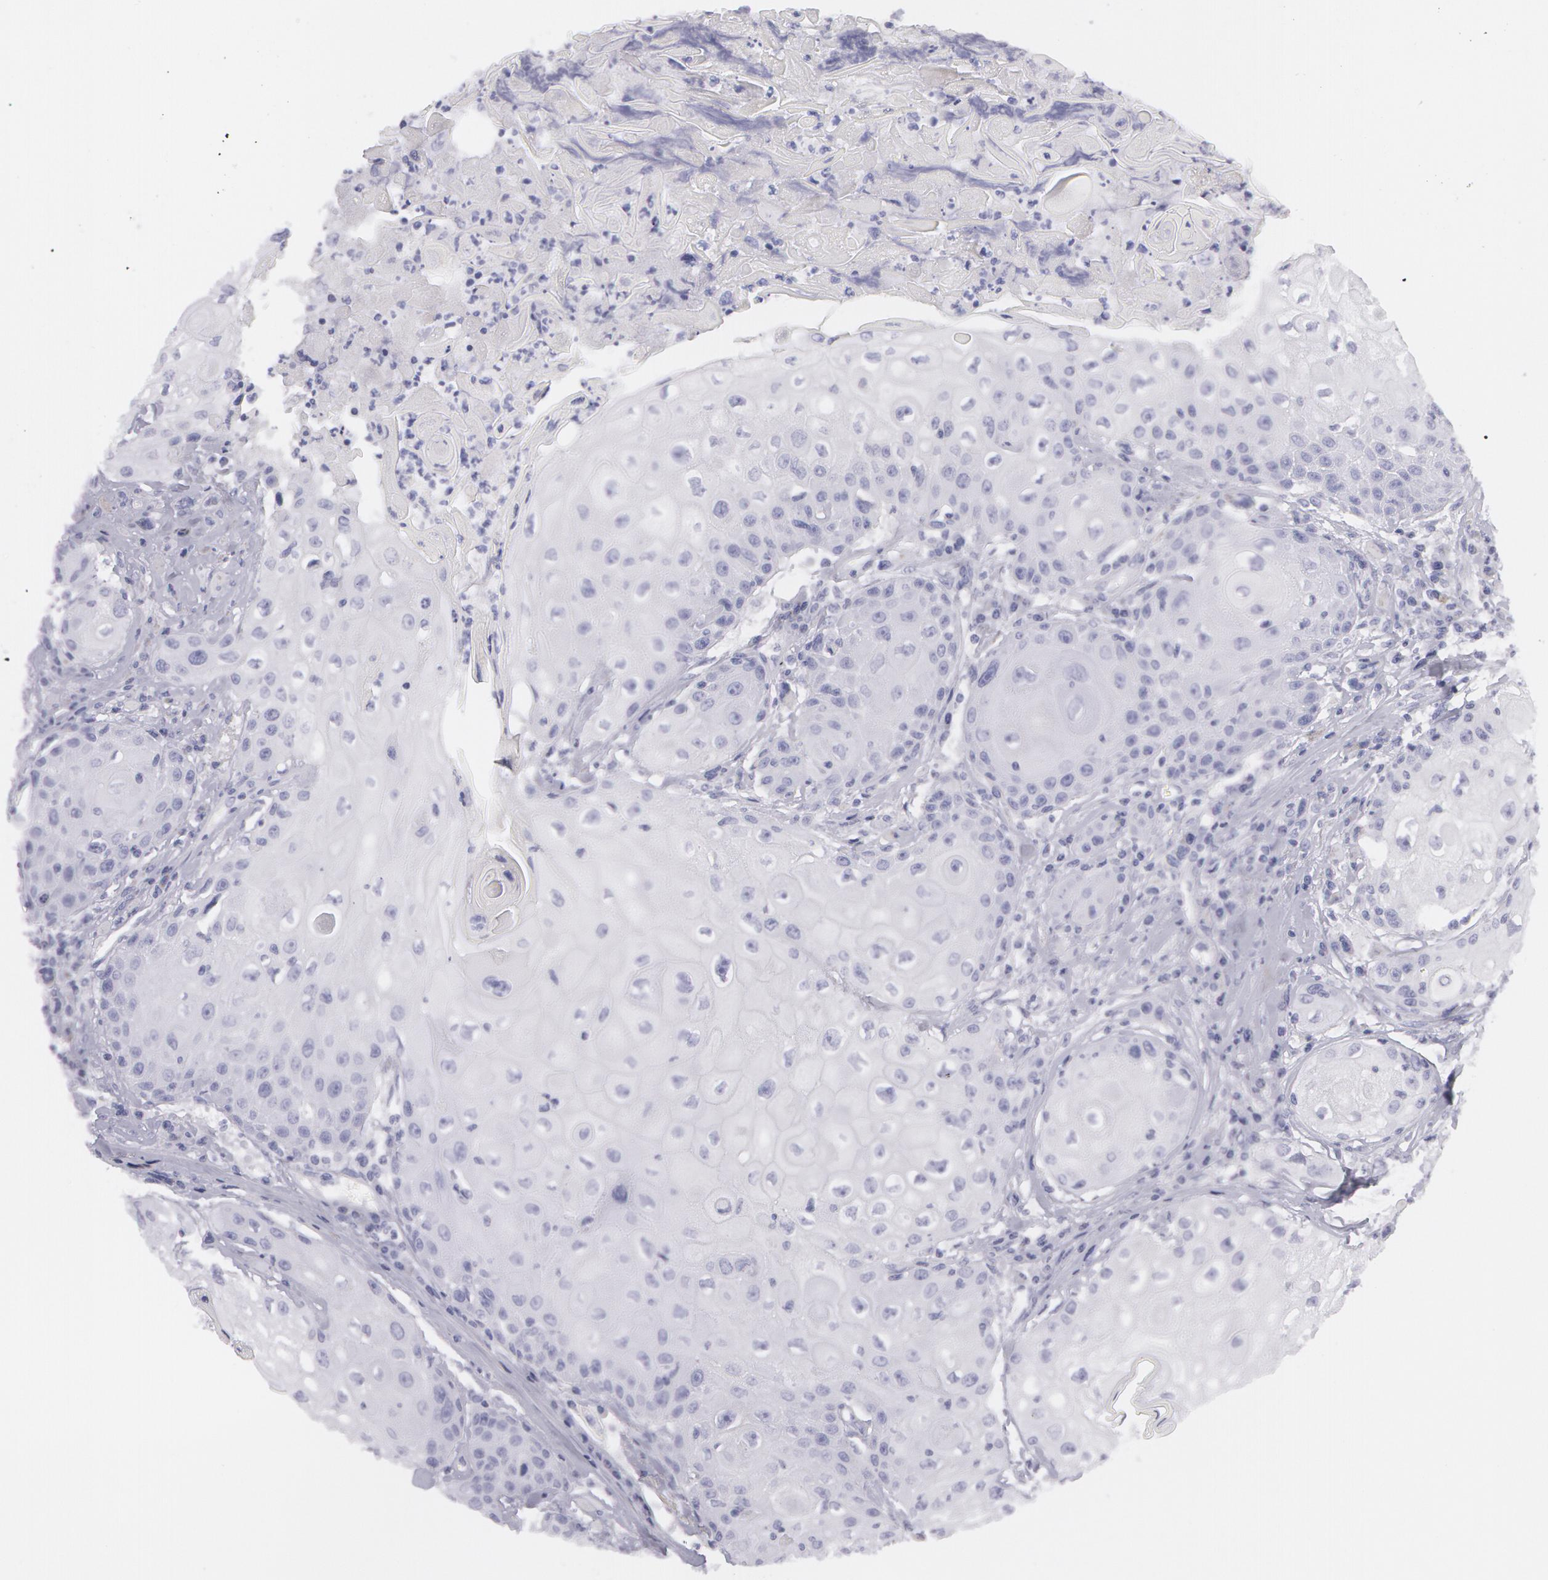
{"staining": {"intensity": "negative", "quantity": "none", "location": "none"}, "tissue": "head and neck cancer", "cell_type": "Tumor cells", "image_type": "cancer", "snomed": [{"axis": "morphology", "description": "Squamous cell carcinoma, NOS"}, {"axis": "topography", "description": "Oral tissue"}, {"axis": "topography", "description": "Head-Neck"}], "caption": "Tumor cells show no significant protein staining in head and neck cancer (squamous cell carcinoma). The staining was performed using DAB to visualize the protein expression in brown, while the nuclei were stained in blue with hematoxylin (Magnification: 20x).", "gene": "AMACR", "patient": {"sex": "female", "age": 82}}